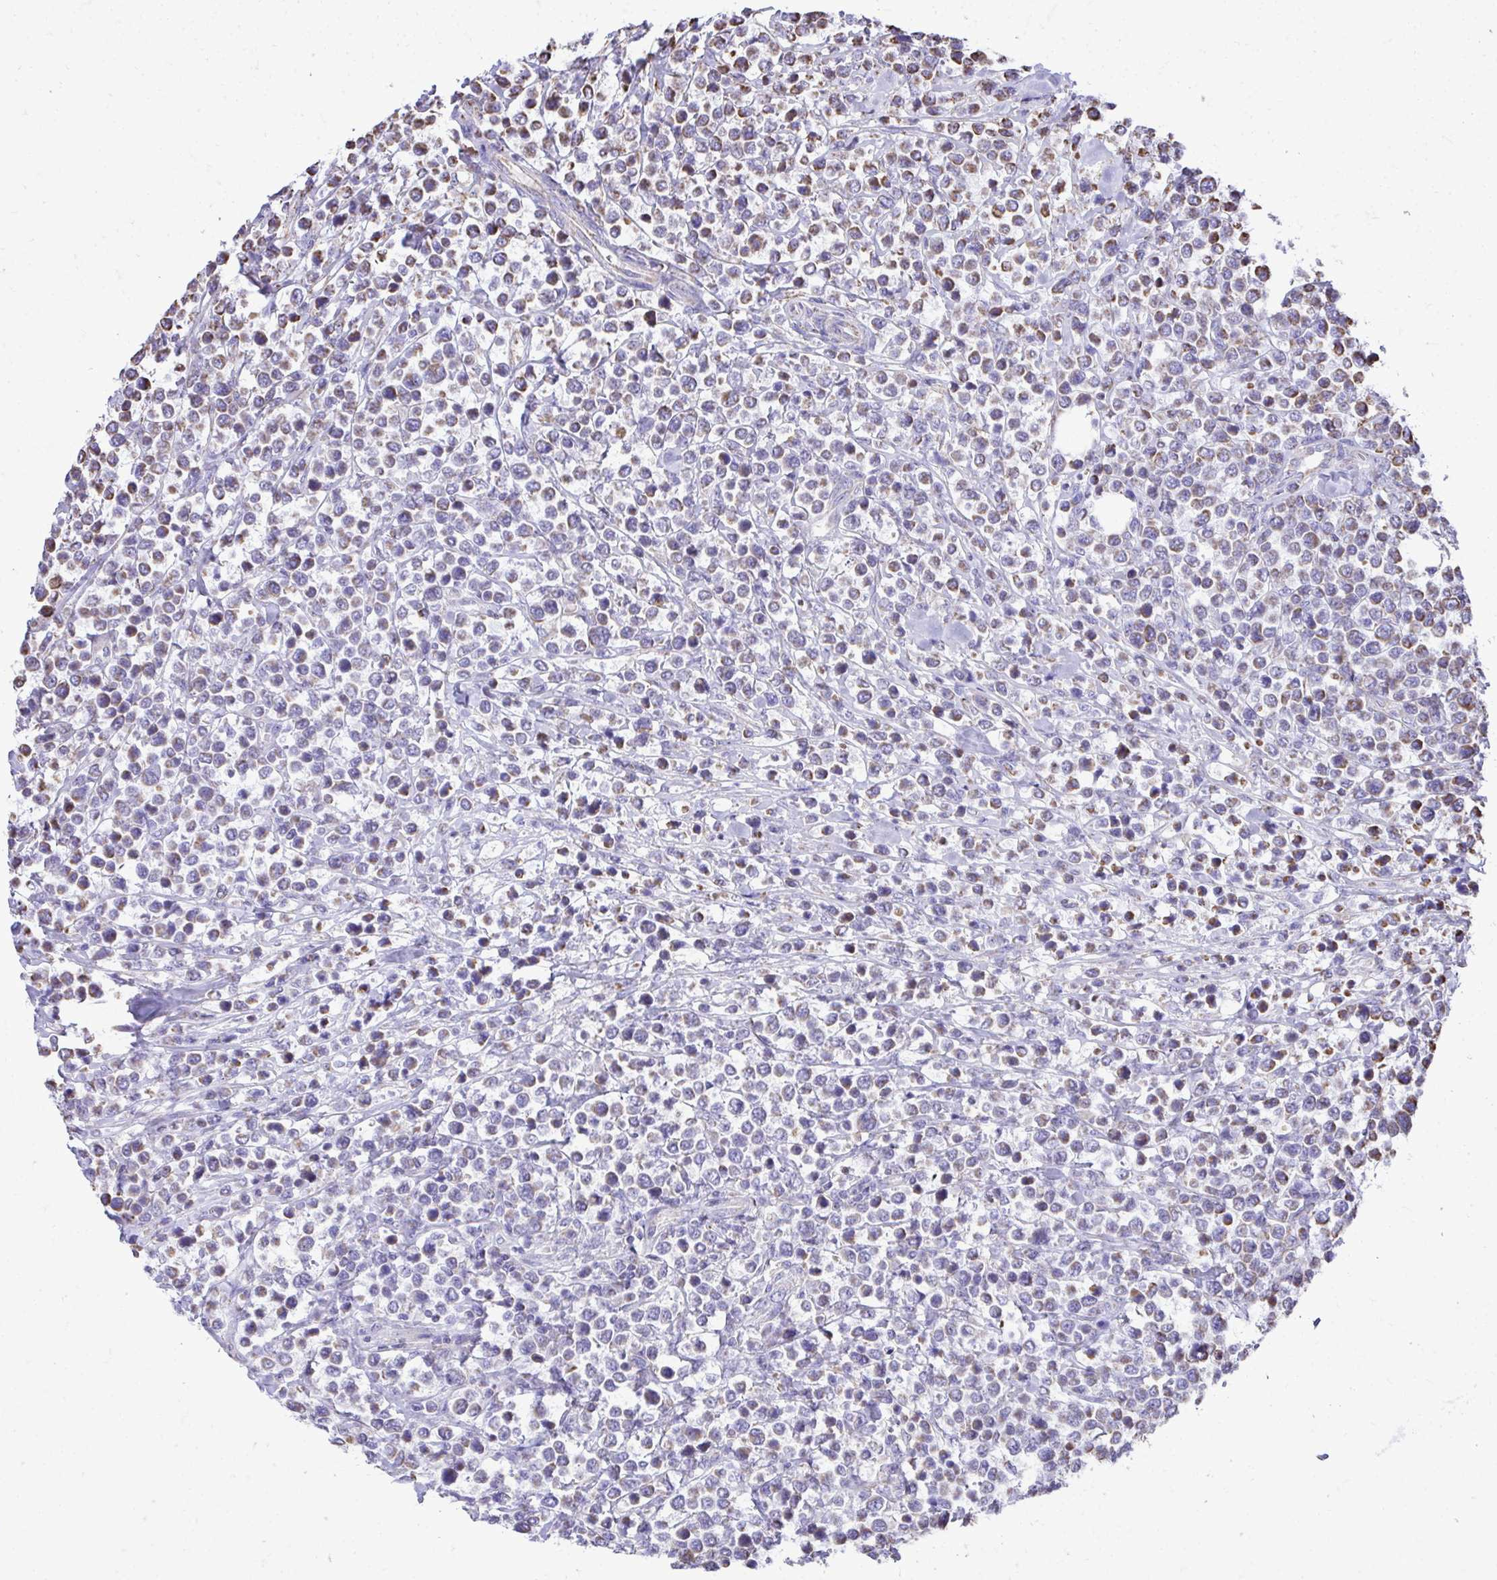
{"staining": {"intensity": "weak", "quantity": "<25%", "location": "cytoplasmic/membranous"}, "tissue": "lymphoma", "cell_type": "Tumor cells", "image_type": "cancer", "snomed": [{"axis": "morphology", "description": "Malignant lymphoma, non-Hodgkin's type, Low grade"}, {"axis": "topography", "description": "Lymph node"}], "caption": "Immunohistochemistry of human lymphoma demonstrates no staining in tumor cells.", "gene": "MPZL2", "patient": {"sex": "male", "age": 60}}